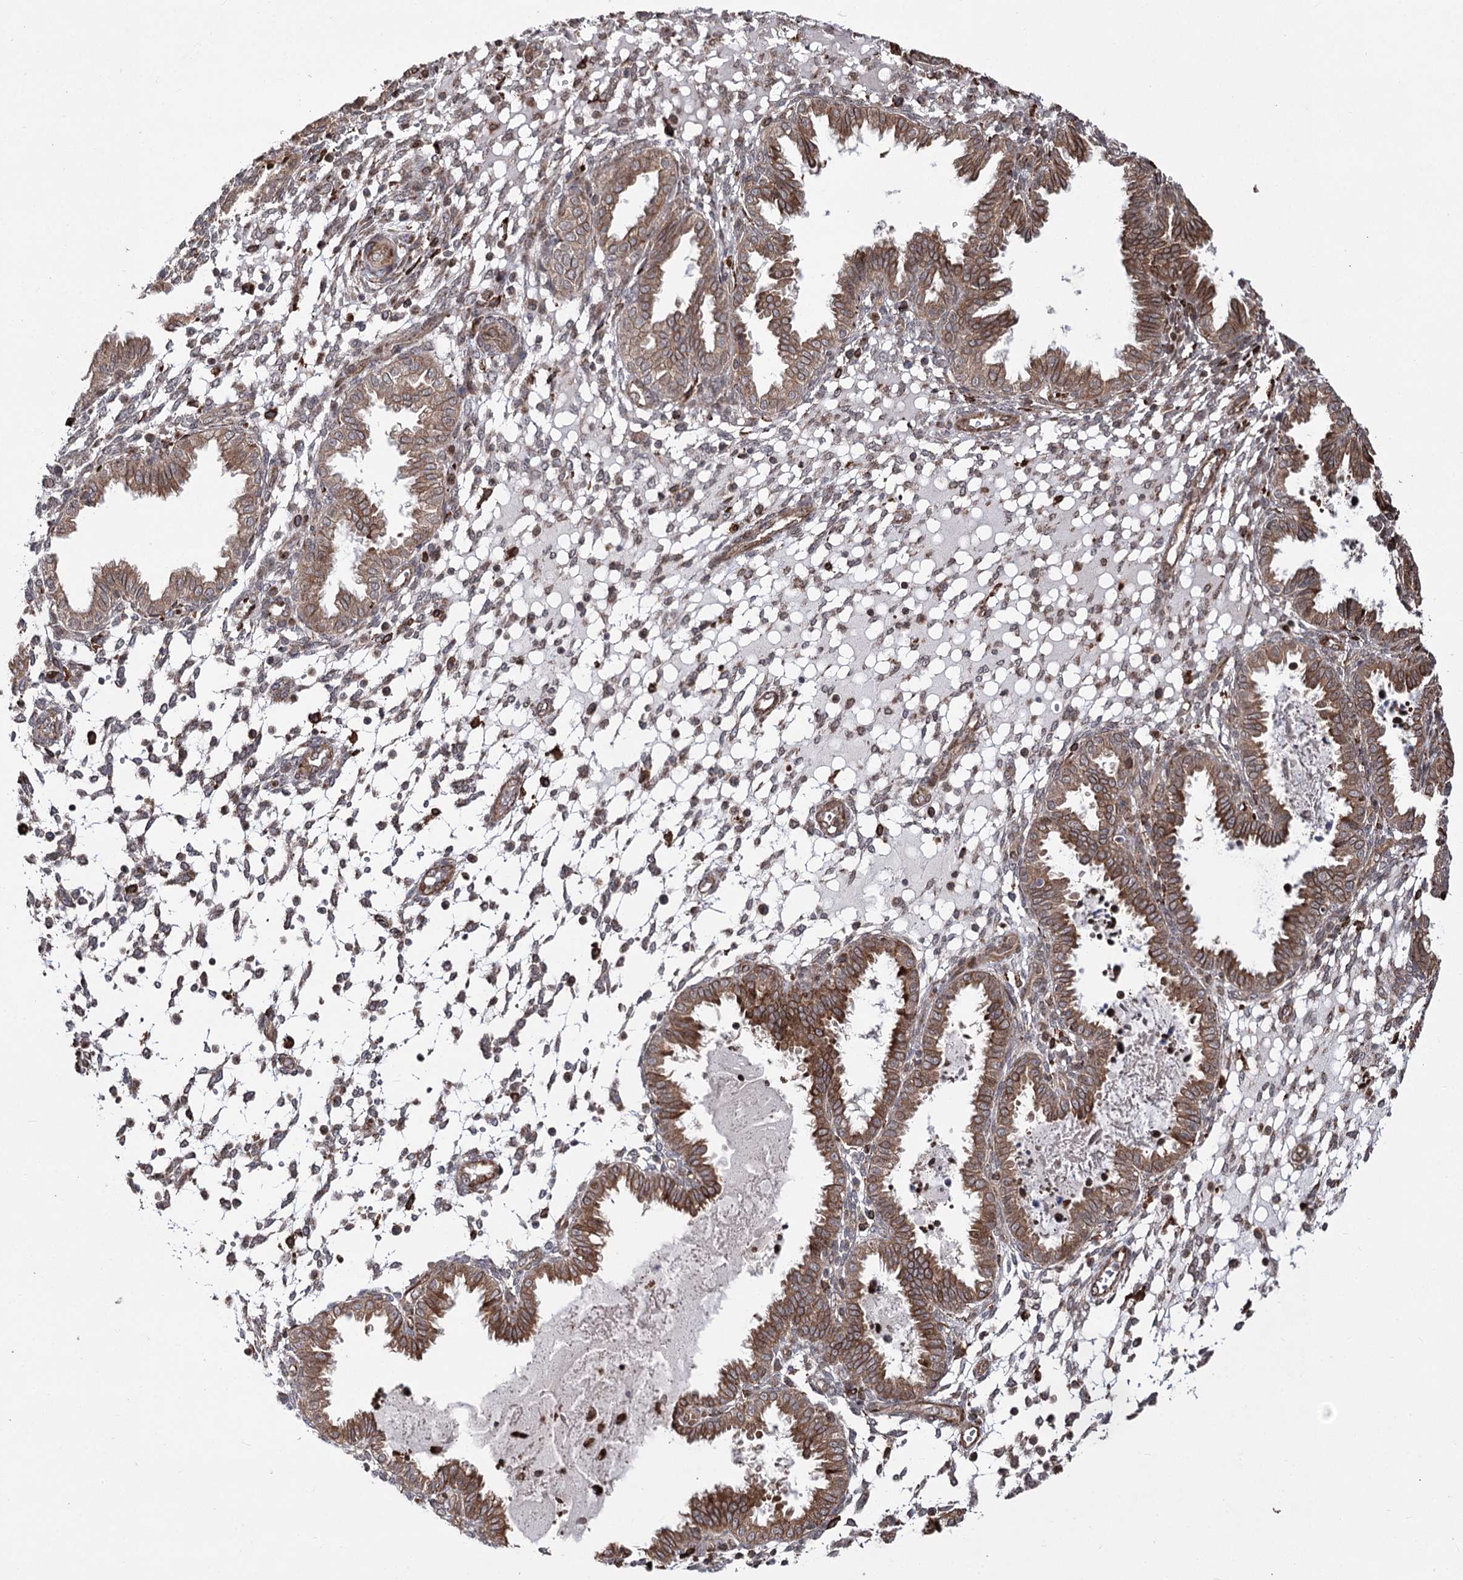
{"staining": {"intensity": "weak", "quantity": "25%-75%", "location": "cytoplasmic/membranous"}, "tissue": "endometrium", "cell_type": "Cells in endometrial stroma", "image_type": "normal", "snomed": [{"axis": "morphology", "description": "Normal tissue, NOS"}, {"axis": "topography", "description": "Endometrium"}], "caption": "Endometrium stained with immunohistochemistry (IHC) reveals weak cytoplasmic/membranous positivity in about 25%-75% of cells in endometrial stroma.", "gene": "FANCL", "patient": {"sex": "female", "age": 33}}